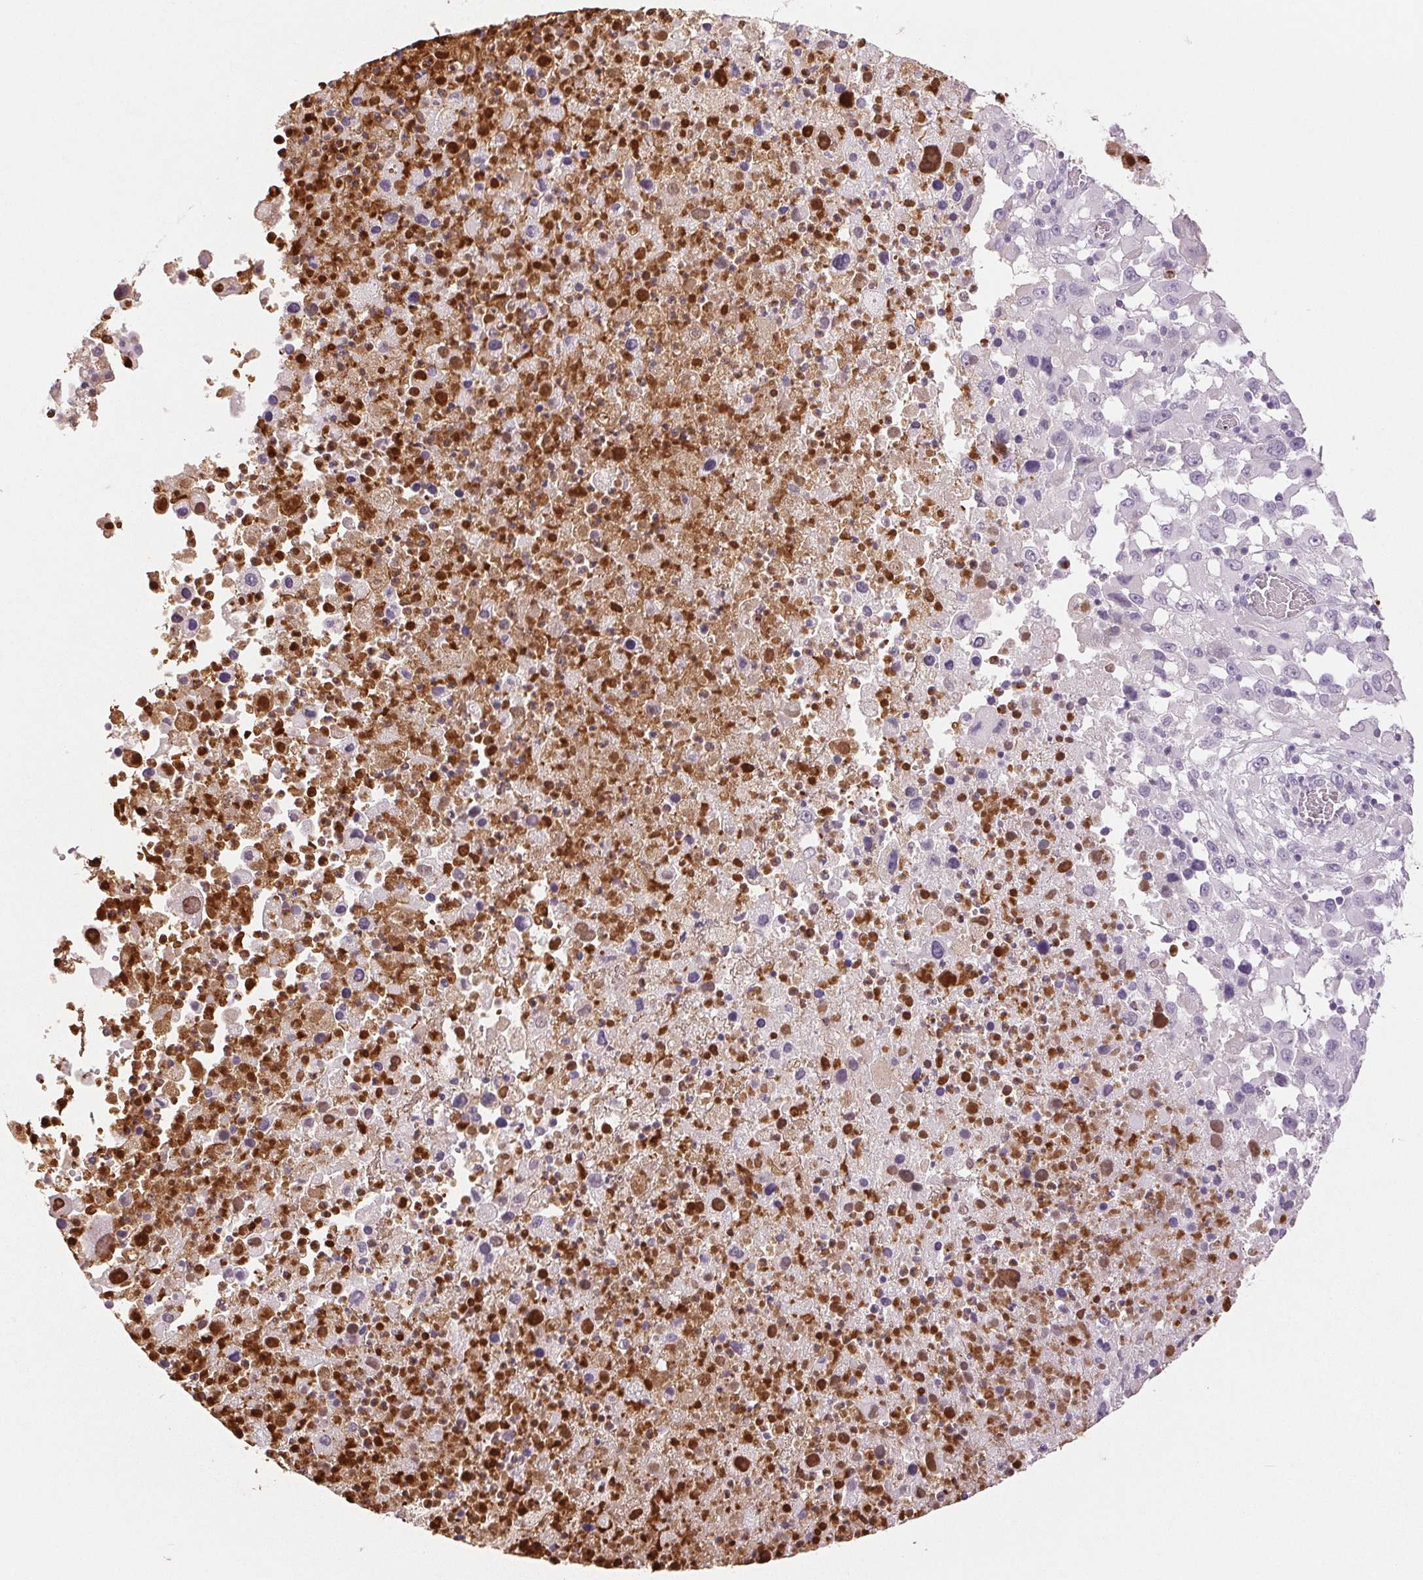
{"staining": {"intensity": "negative", "quantity": "none", "location": "none"}, "tissue": "melanoma", "cell_type": "Tumor cells", "image_type": "cancer", "snomed": [{"axis": "morphology", "description": "Malignant melanoma, Metastatic site"}, {"axis": "topography", "description": "Soft tissue"}], "caption": "Histopathology image shows no significant protein expression in tumor cells of melanoma.", "gene": "LTF", "patient": {"sex": "male", "age": 50}}